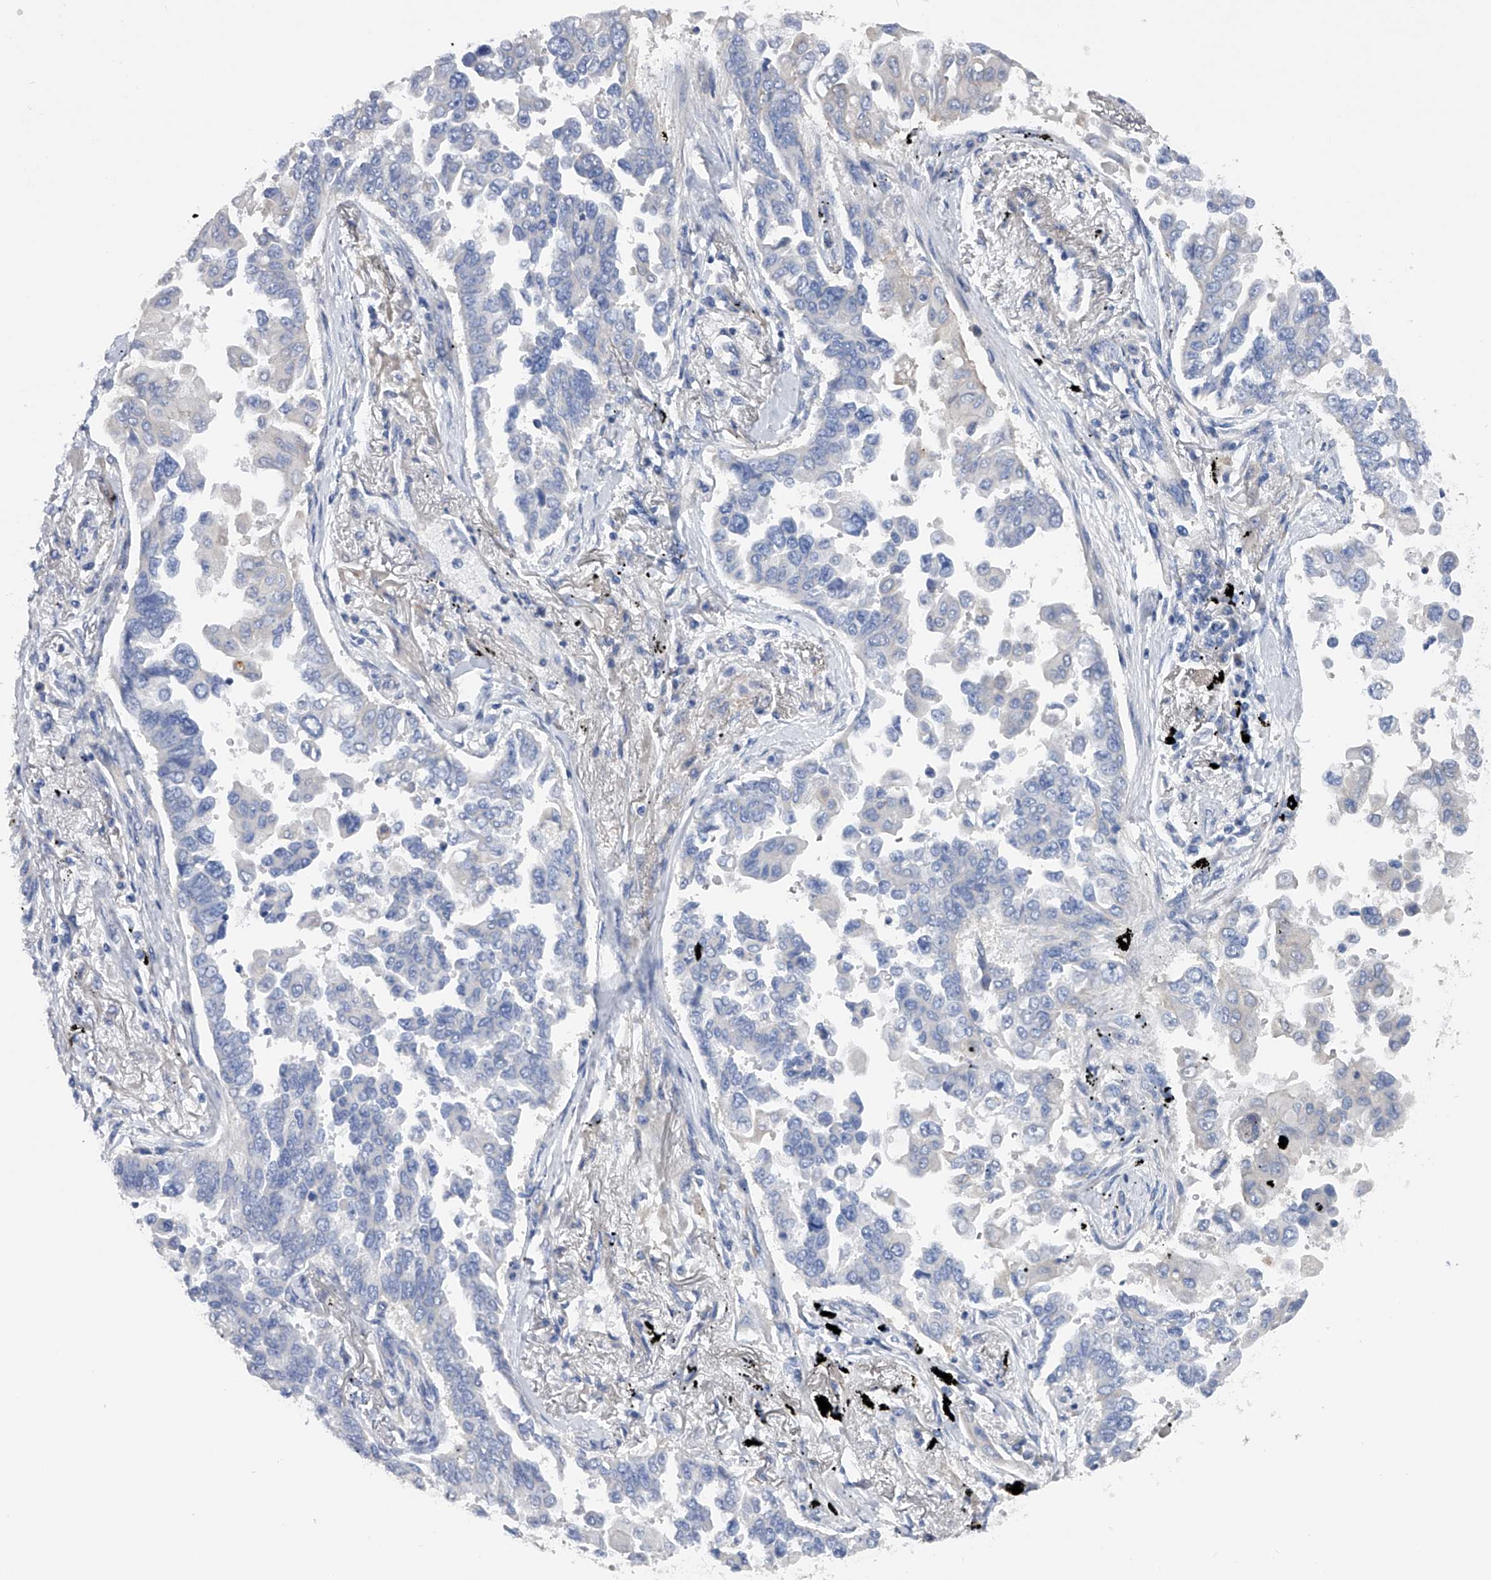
{"staining": {"intensity": "negative", "quantity": "none", "location": "none"}, "tissue": "lung cancer", "cell_type": "Tumor cells", "image_type": "cancer", "snomed": [{"axis": "morphology", "description": "Adenocarcinoma, NOS"}, {"axis": "topography", "description": "Lung"}], "caption": "Tumor cells show no significant protein positivity in lung adenocarcinoma.", "gene": "RWDD2A", "patient": {"sex": "female", "age": 67}}